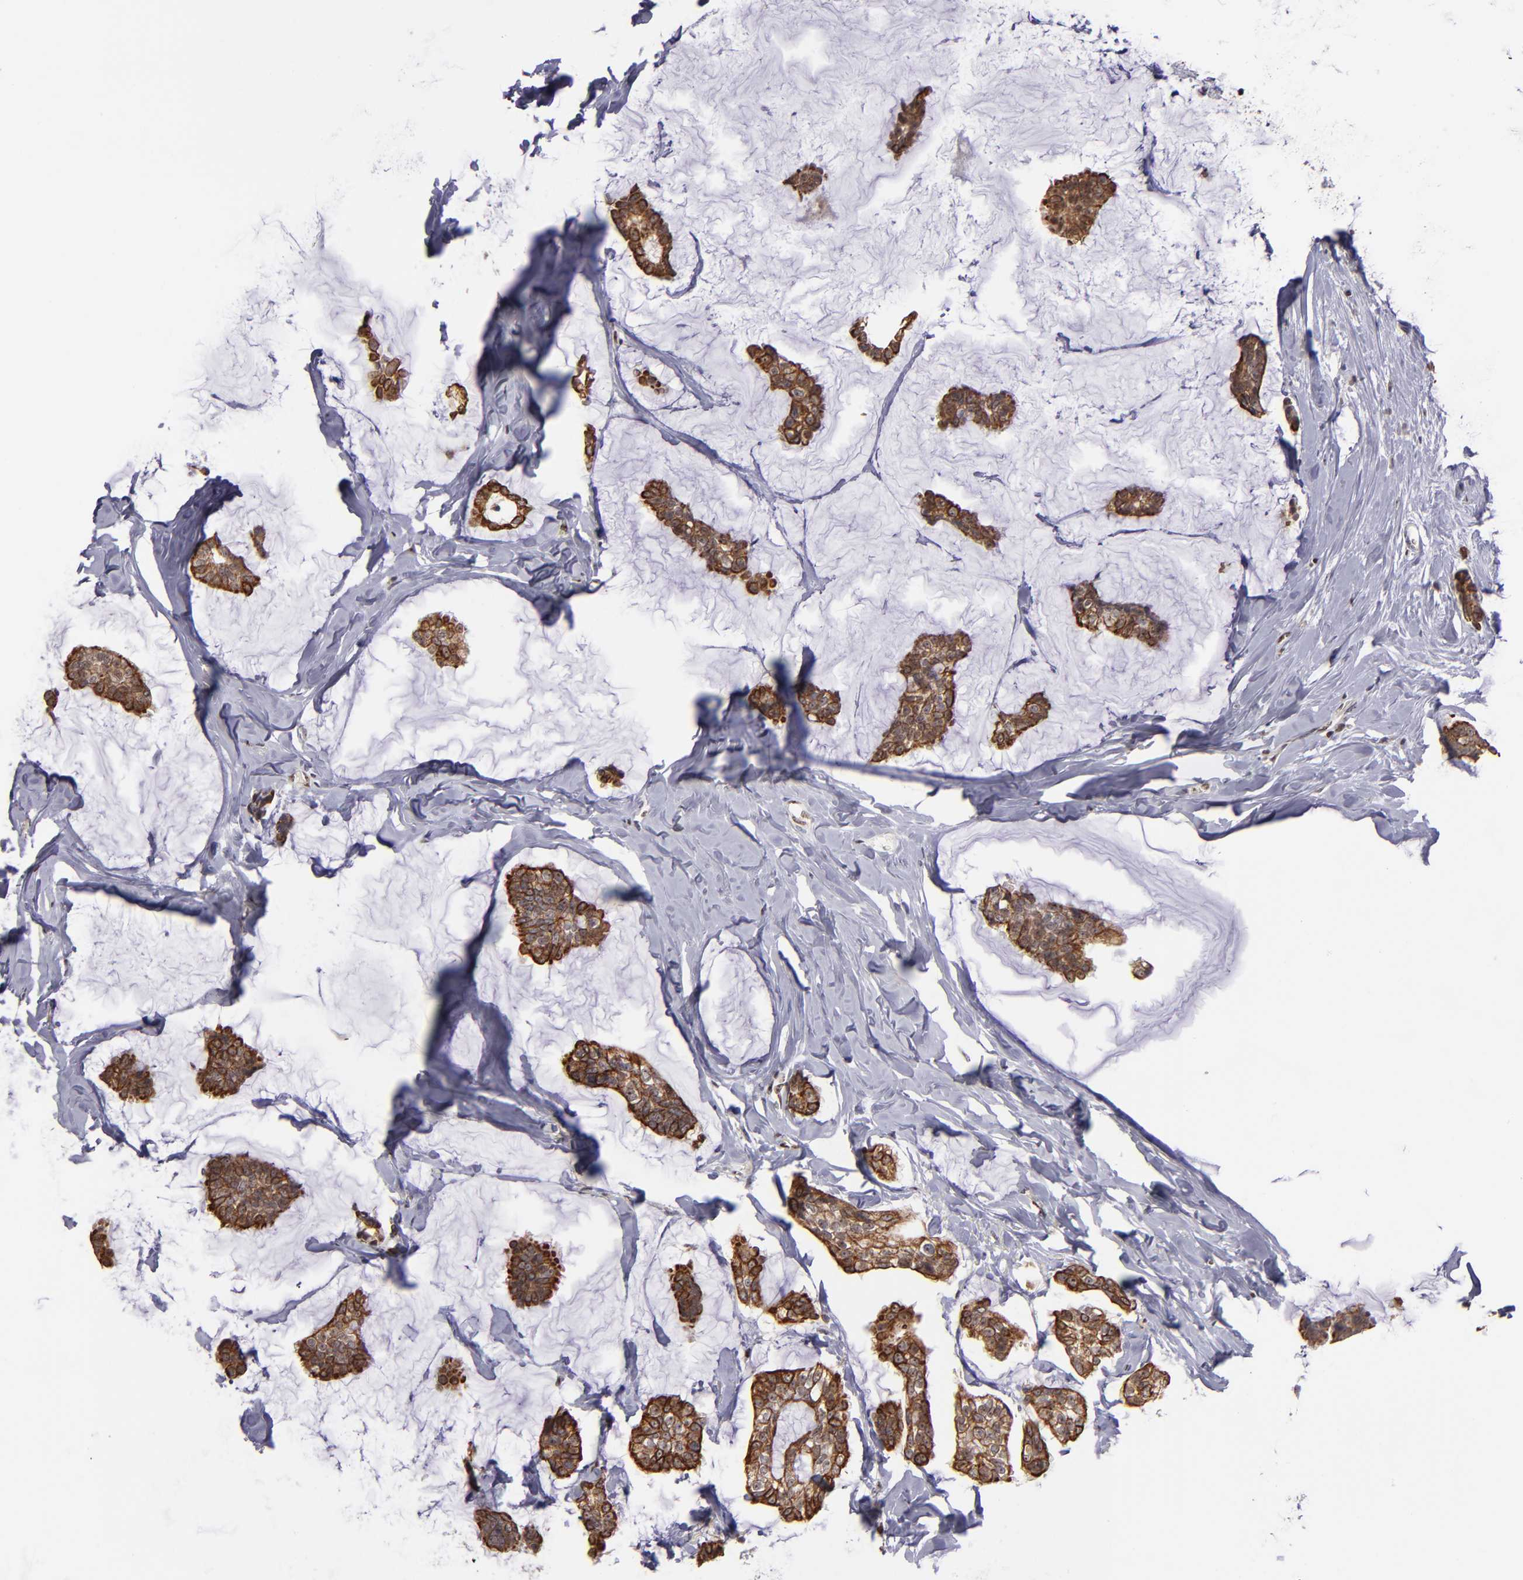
{"staining": {"intensity": "moderate", "quantity": ">75%", "location": "cytoplasmic/membranous,nuclear"}, "tissue": "breast cancer", "cell_type": "Tumor cells", "image_type": "cancer", "snomed": [{"axis": "morphology", "description": "Duct carcinoma"}, {"axis": "topography", "description": "Breast"}], "caption": "Brown immunohistochemical staining in breast cancer (intraductal carcinoma) displays moderate cytoplasmic/membranous and nuclear positivity in approximately >75% of tumor cells.", "gene": "DDX24", "patient": {"sex": "female", "age": 93}}